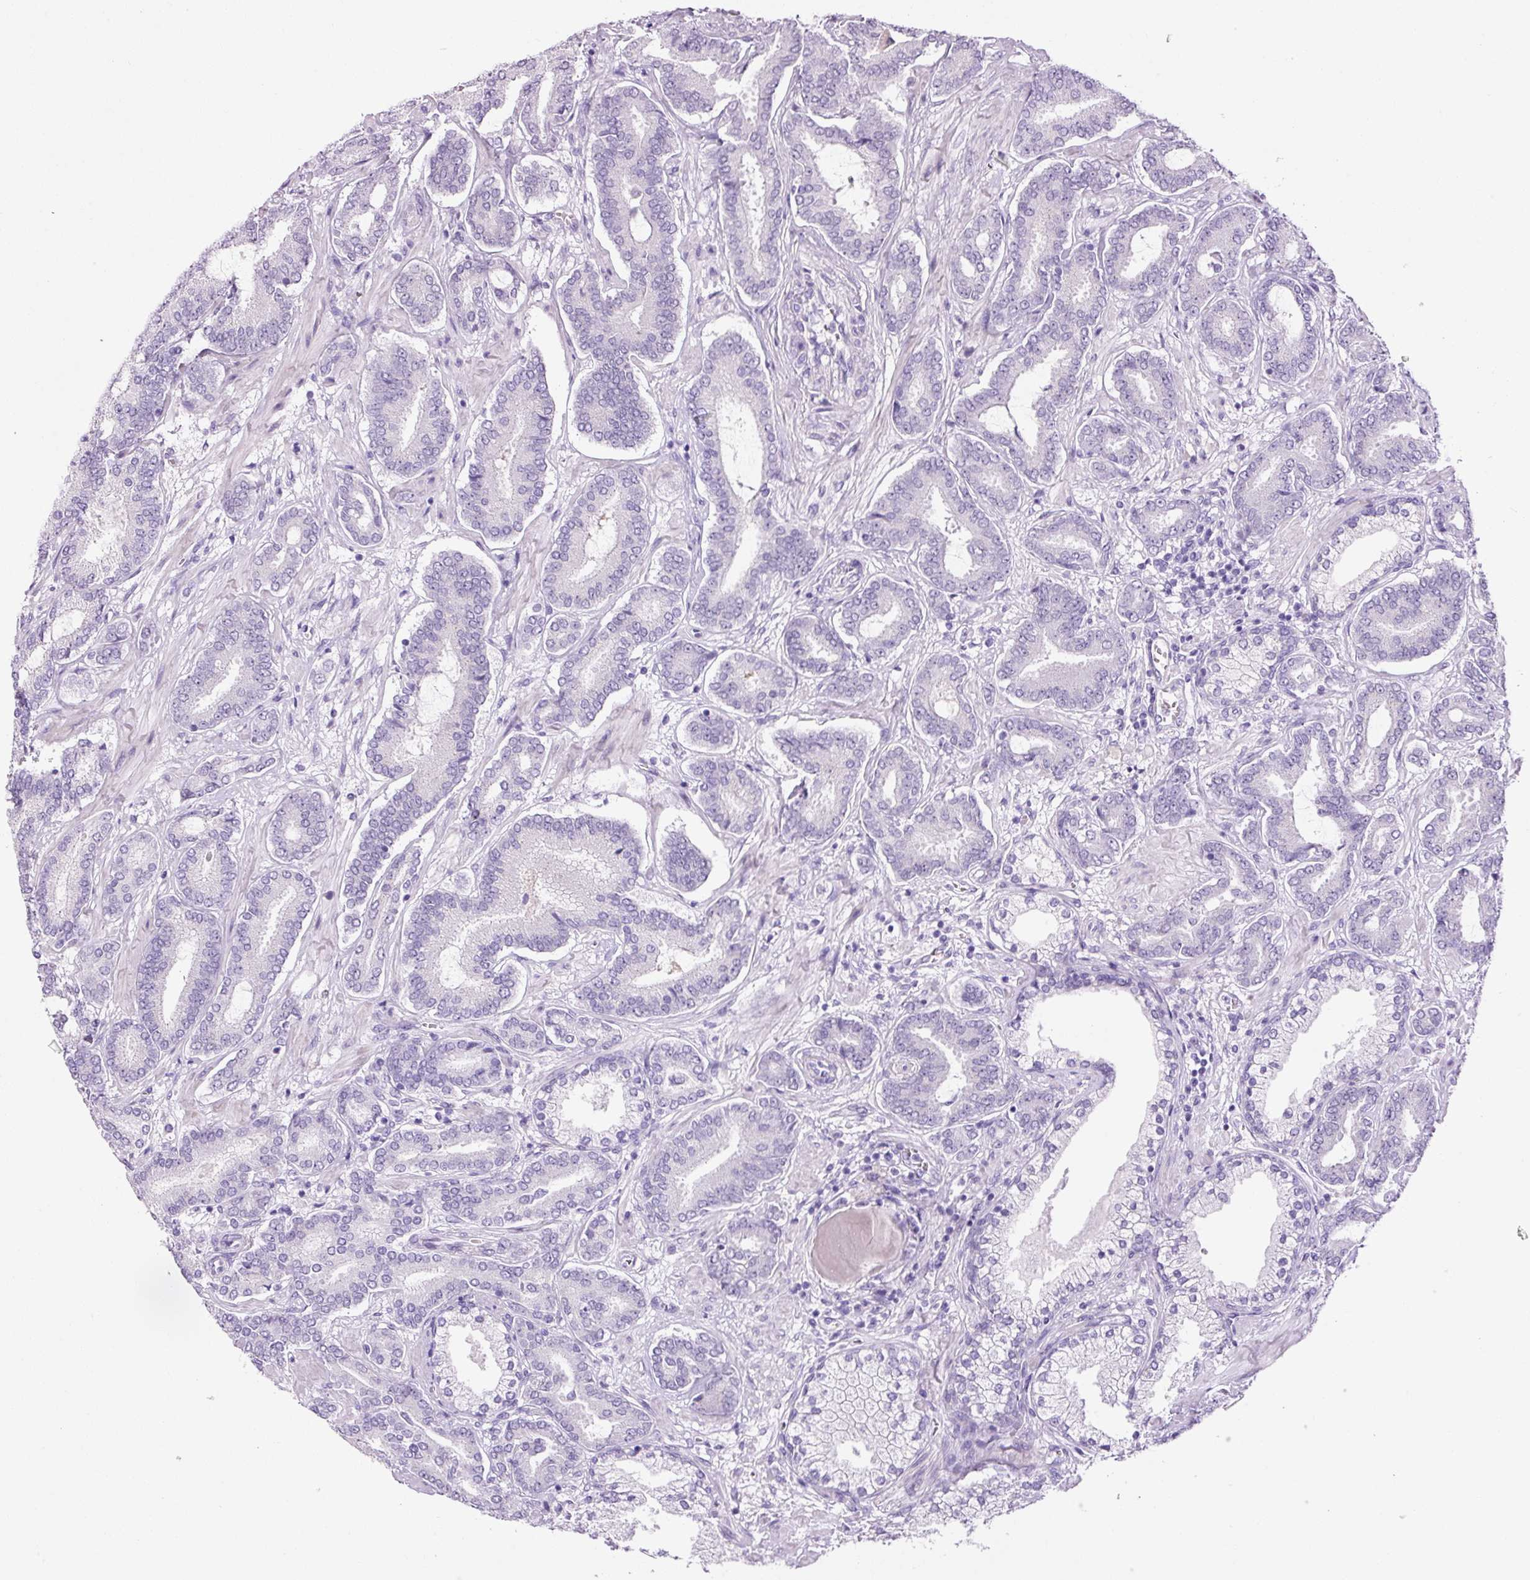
{"staining": {"intensity": "negative", "quantity": "none", "location": "none"}, "tissue": "prostate cancer", "cell_type": "Tumor cells", "image_type": "cancer", "snomed": [{"axis": "morphology", "description": "Adenocarcinoma, Low grade"}, {"axis": "topography", "description": "Prostate and seminal vesicle, NOS"}], "caption": "Immunohistochemical staining of adenocarcinoma (low-grade) (prostate) shows no significant staining in tumor cells. Brightfield microscopy of immunohistochemistry (IHC) stained with DAB (brown) and hematoxylin (blue), captured at high magnification.", "gene": "ANKRD20A1", "patient": {"sex": "male", "age": 61}}